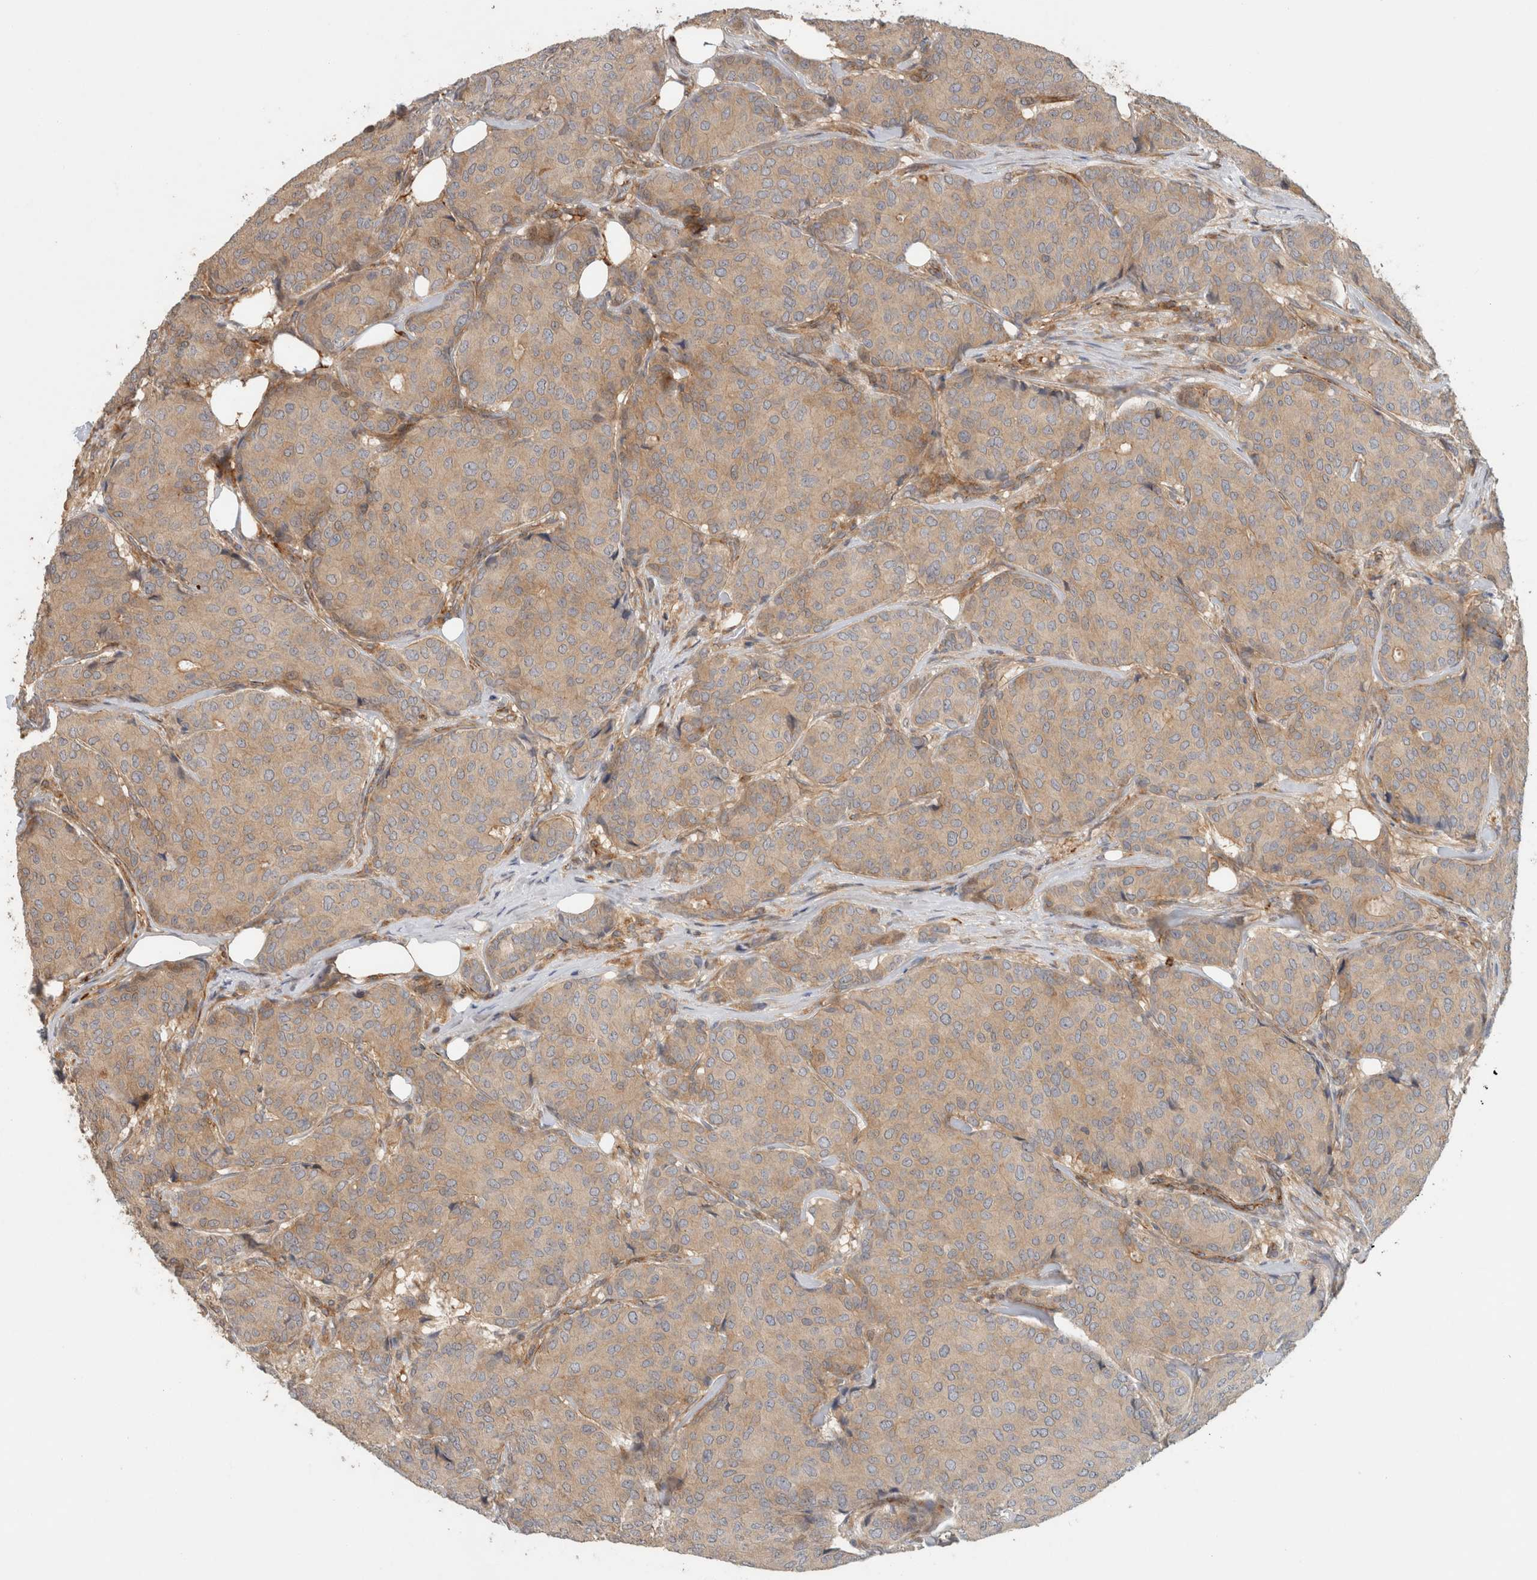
{"staining": {"intensity": "weak", "quantity": ">75%", "location": "cytoplasmic/membranous"}, "tissue": "breast cancer", "cell_type": "Tumor cells", "image_type": "cancer", "snomed": [{"axis": "morphology", "description": "Duct carcinoma"}, {"axis": "topography", "description": "Breast"}], "caption": "Protein staining displays weak cytoplasmic/membranous staining in about >75% of tumor cells in intraductal carcinoma (breast). (DAB (3,3'-diaminobenzidine) = brown stain, brightfield microscopy at high magnification).", "gene": "SIPA1L2", "patient": {"sex": "female", "age": 75}}